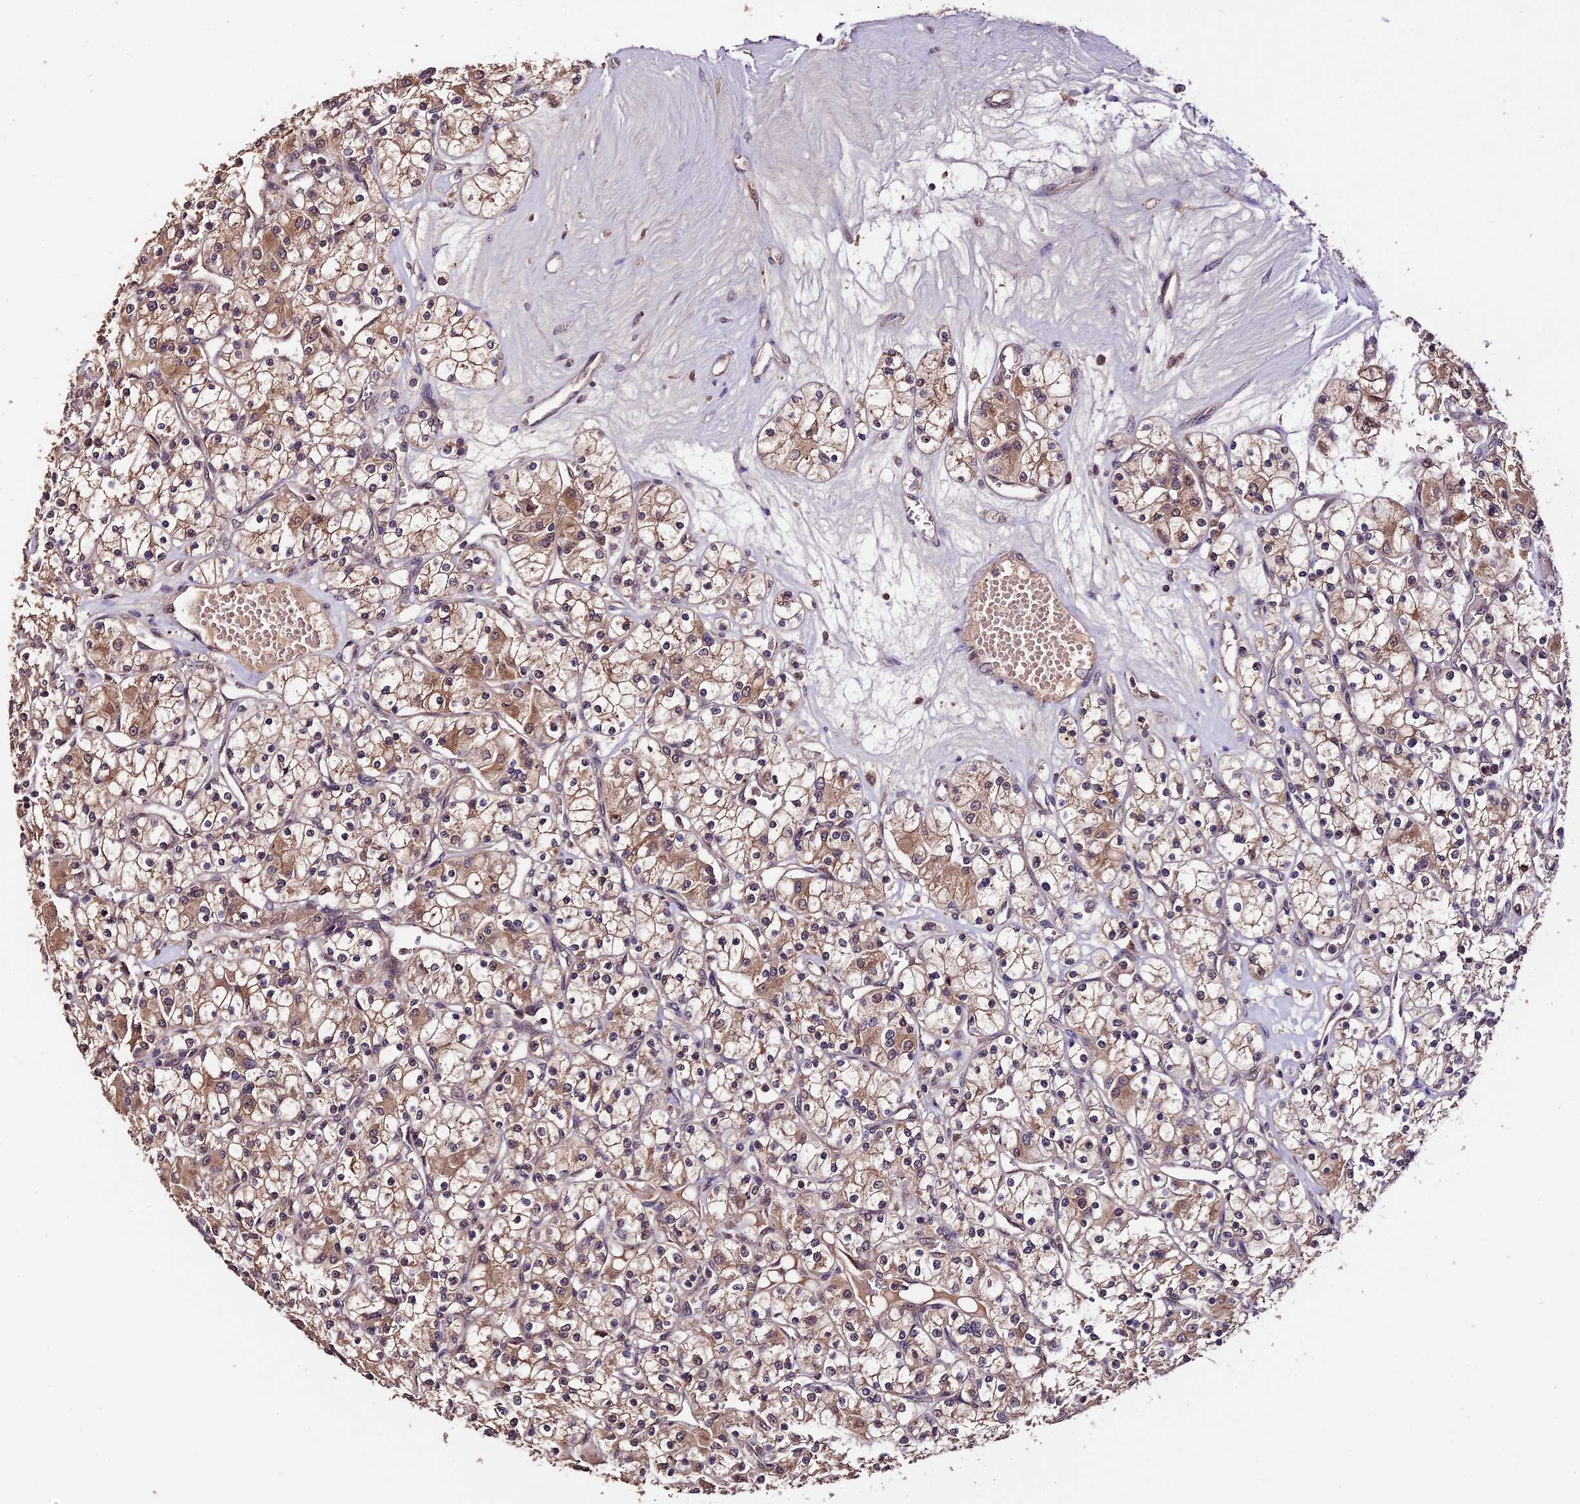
{"staining": {"intensity": "moderate", "quantity": ">75%", "location": "cytoplasmic/membranous"}, "tissue": "renal cancer", "cell_type": "Tumor cells", "image_type": "cancer", "snomed": [{"axis": "morphology", "description": "Adenocarcinoma, NOS"}, {"axis": "topography", "description": "Kidney"}], "caption": "A medium amount of moderate cytoplasmic/membranous staining is appreciated in about >75% of tumor cells in renal cancer tissue. Immunohistochemistry stains the protein in brown and the nuclei are stained blue.", "gene": "TRMT1", "patient": {"sex": "female", "age": 59}}